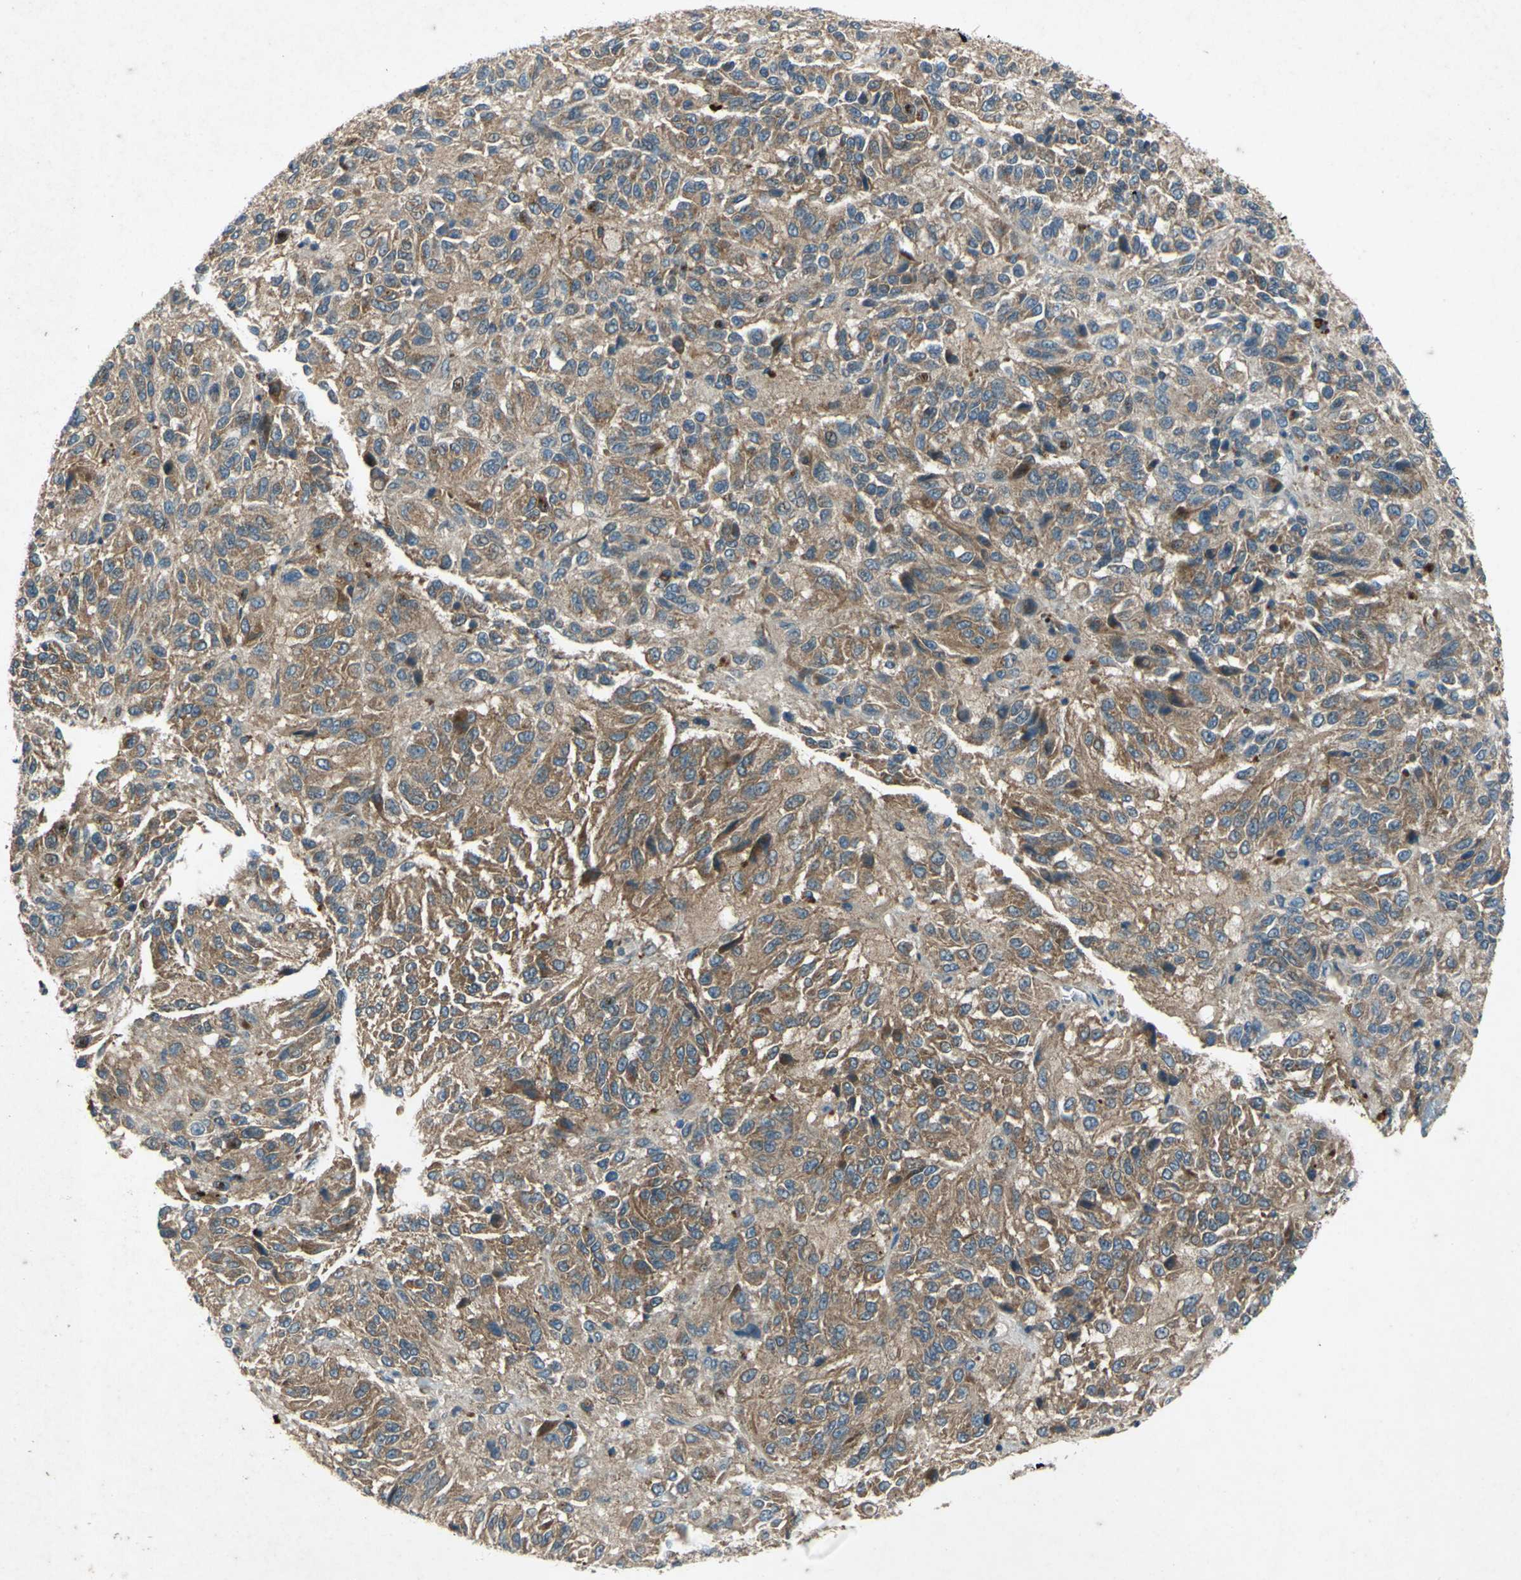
{"staining": {"intensity": "moderate", "quantity": ">75%", "location": "cytoplasmic/membranous"}, "tissue": "melanoma", "cell_type": "Tumor cells", "image_type": "cancer", "snomed": [{"axis": "morphology", "description": "Malignant melanoma, Metastatic site"}, {"axis": "topography", "description": "Lung"}], "caption": "Immunohistochemistry of human malignant melanoma (metastatic site) displays medium levels of moderate cytoplasmic/membranous staining in approximately >75% of tumor cells.", "gene": "EMCN", "patient": {"sex": "male", "age": 64}}